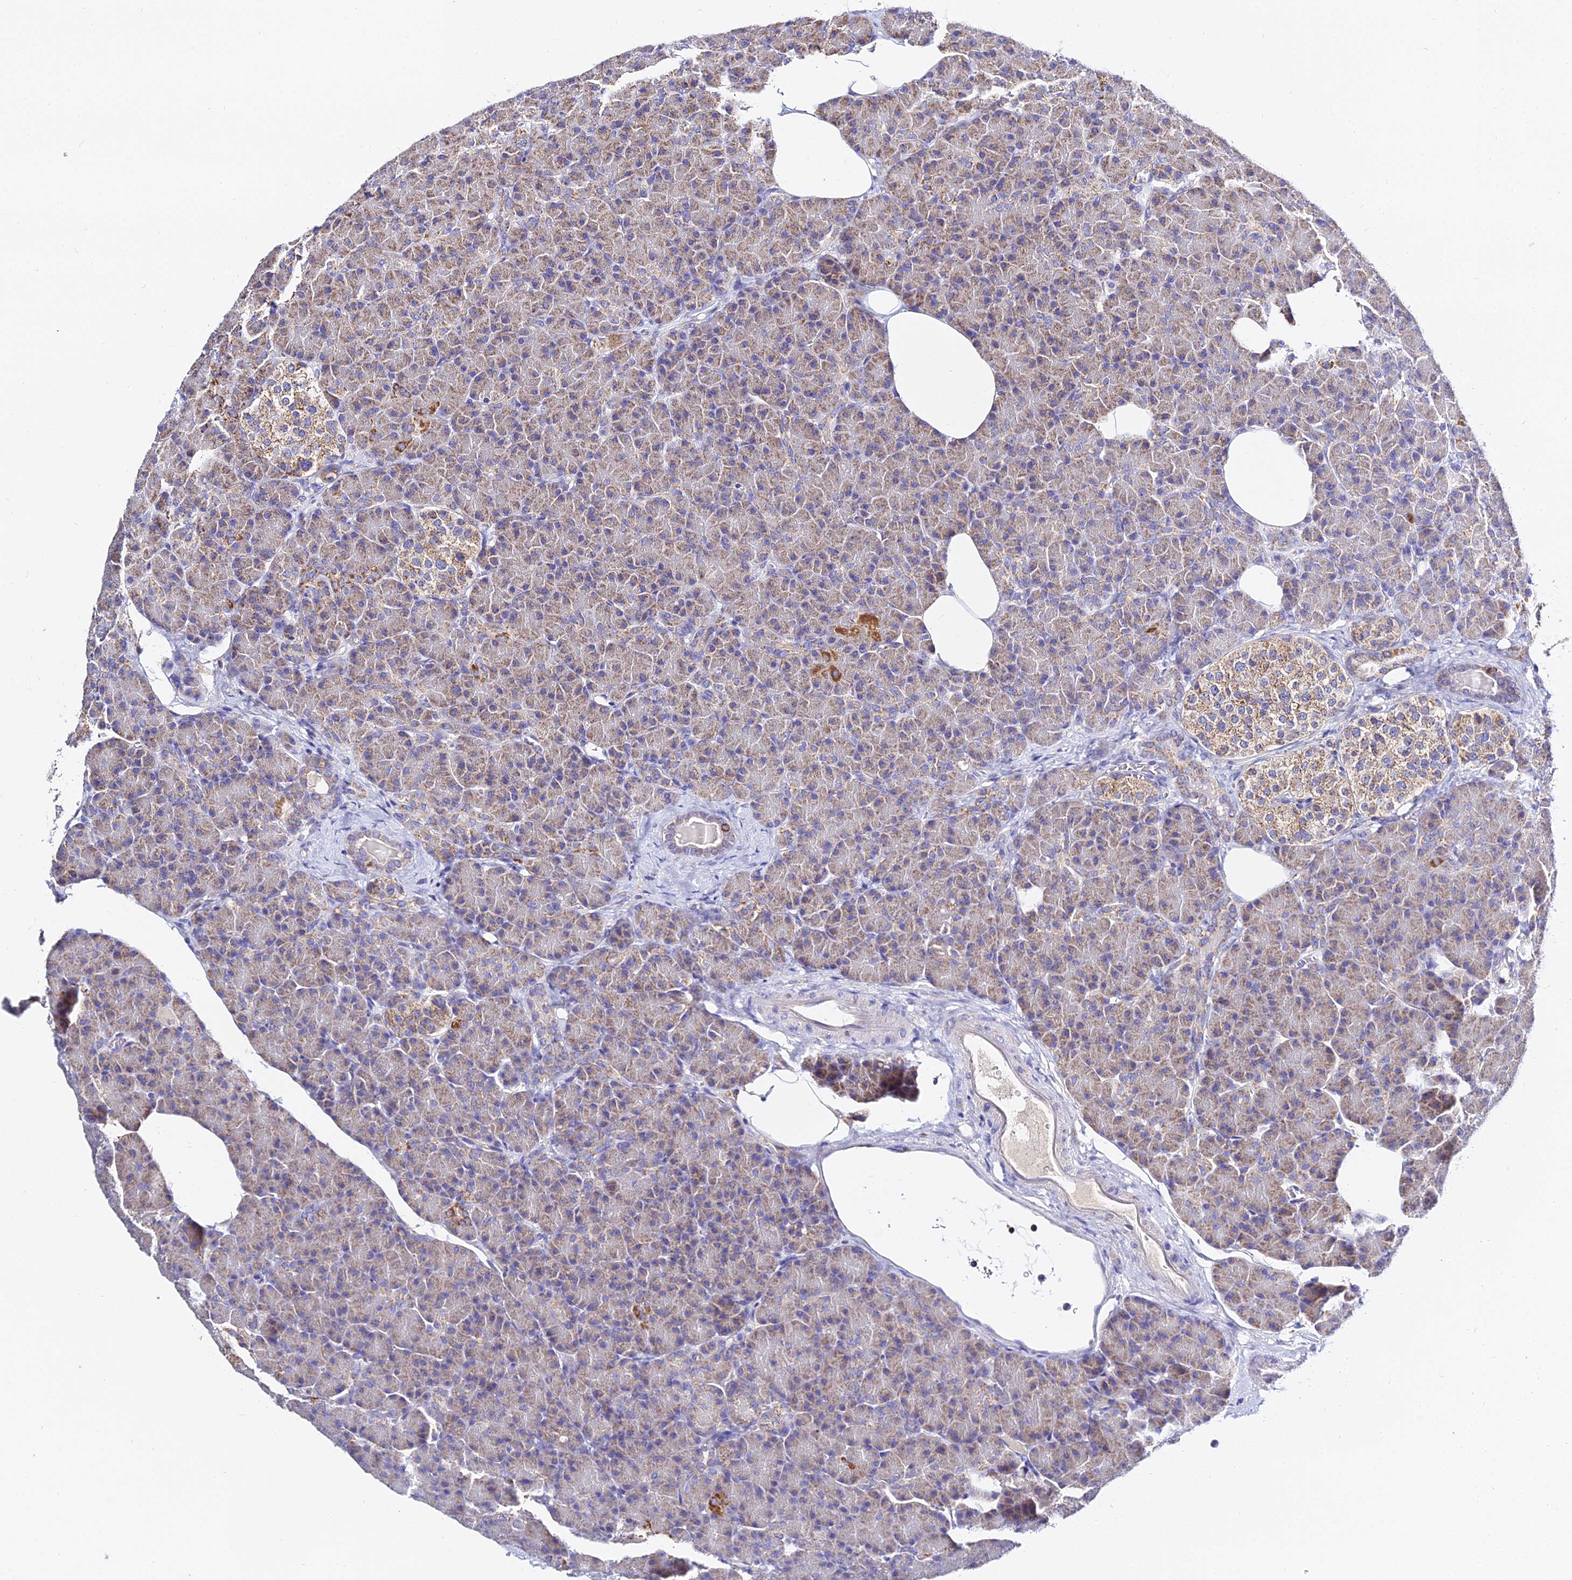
{"staining": {"intensity": "weak", "quantity": ">75%", "location": "cytoplasmic/membranous"}, "tissue": "pancreas", "cell_type": "Exocrine glandular cells", "image_type": "normal", "snomed": [{"axis": "morphology", "description": "Normal tissue, NOS"}, {"axis": "topography", "description": "Pancreas"}], "caption": "Immunohistochemical staining of unremarkable pancreas displays weak cytoplasmic/membranous protein positivity in approximately >75% of exocrine glandular cells.", "gene": "TYW5", "patient": {"sex": "female", "age": 43}}